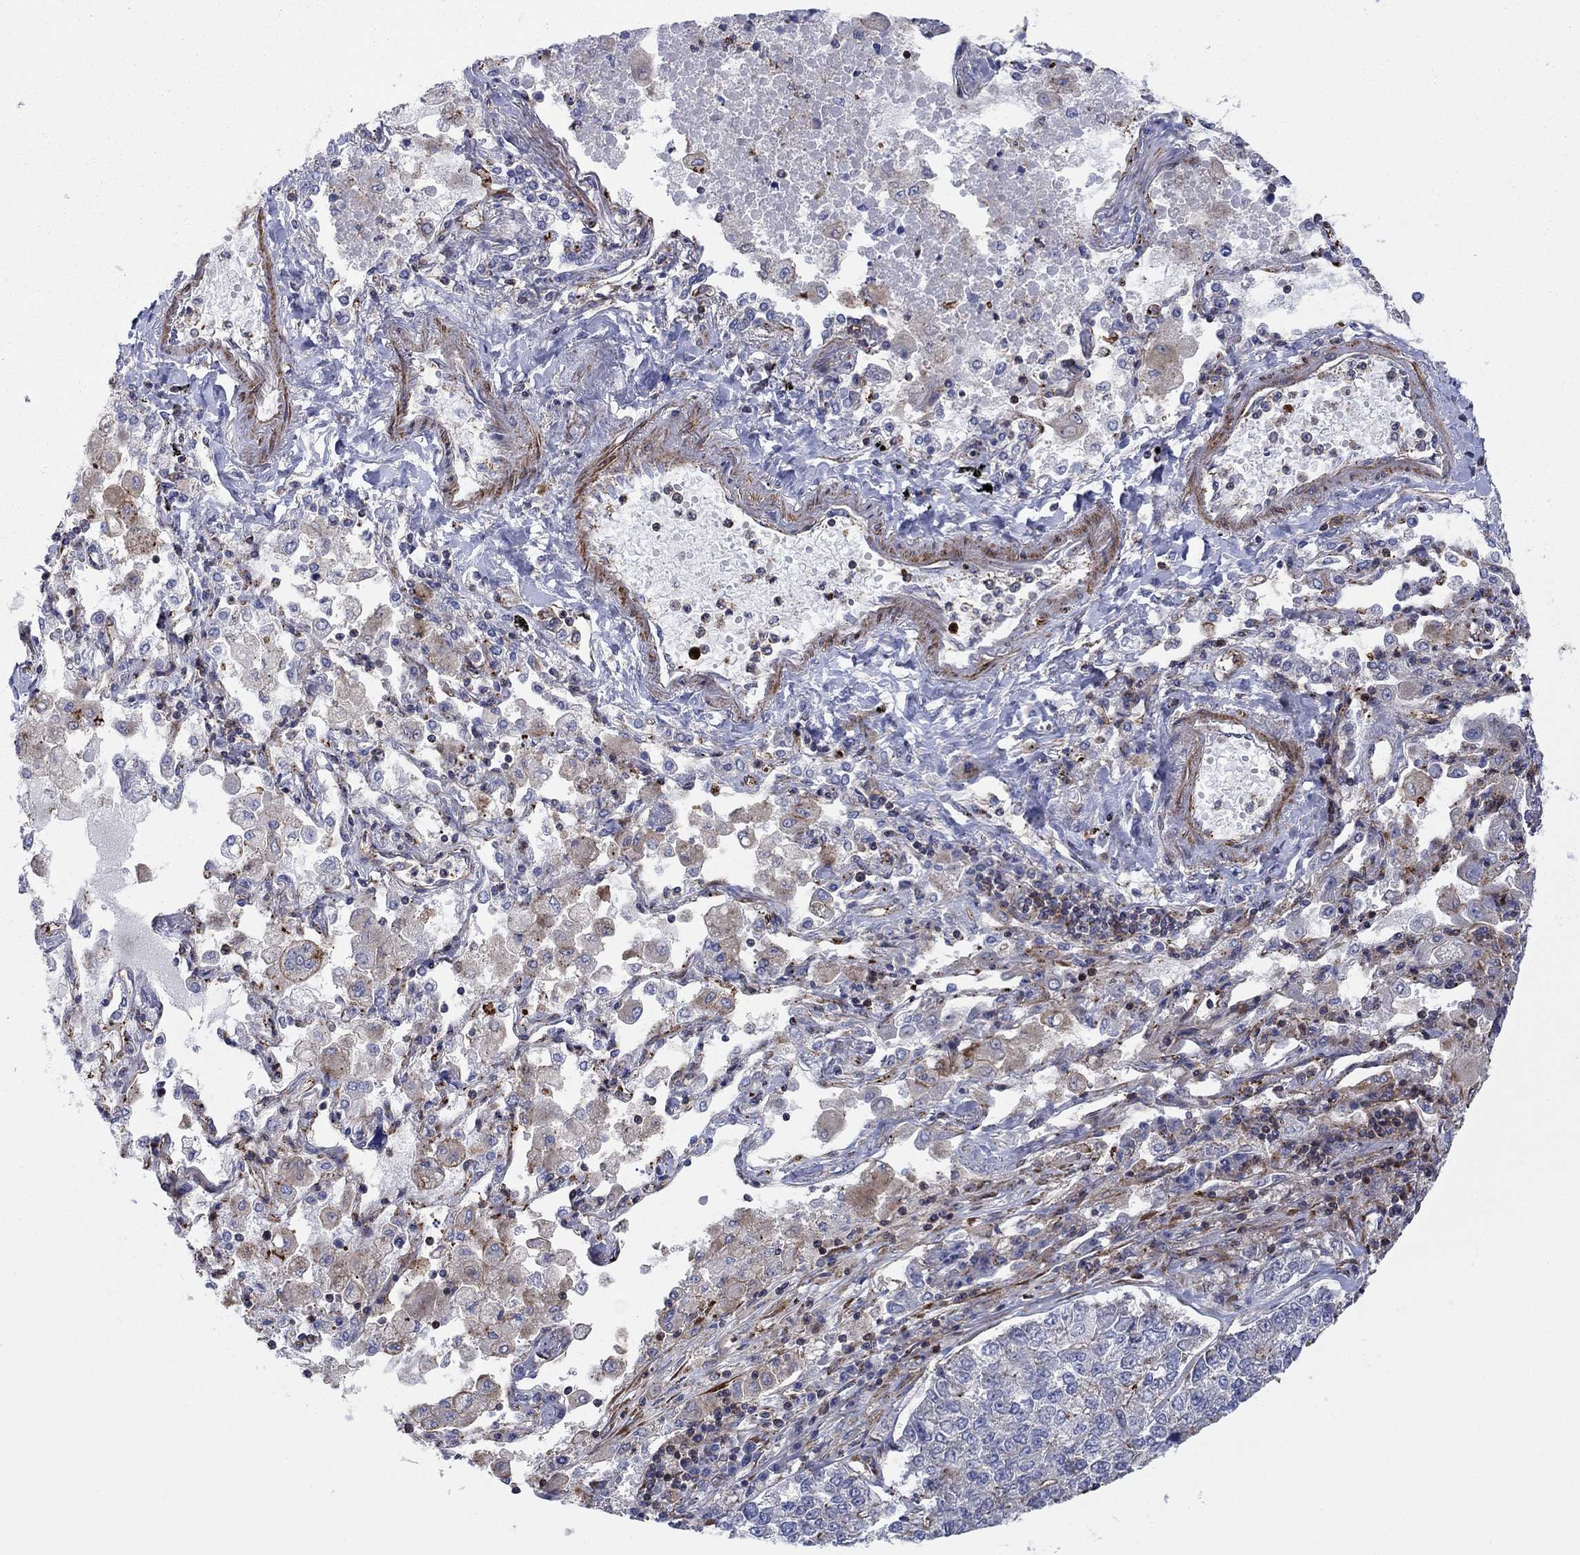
{"staining": {"intensity": "moderate", "quantity": "<25%", "location": "cytoplasmic/membranous"}, "tissue": "lung cancer", "cell_type": "Tumor cells", "image_type": "cancer", "snomed": [{"axis": "morphology", "description": "Adenocarcinoma, NOS"}, {"axis": "topography", "description": "Lung"}], "caption": "Adenocarcinoma (lung) tissue displays moderate cytoplasmic/membranous positivity in about <25% of tumor cells, visualized by immunohistochemistry. The protein is stained brown, and the nuclei are stained in blue (DAB IHC with brightfield microscopy, high magnification).", "gene": "PAG1", "patient": {"sex": "male", "age": 49}}